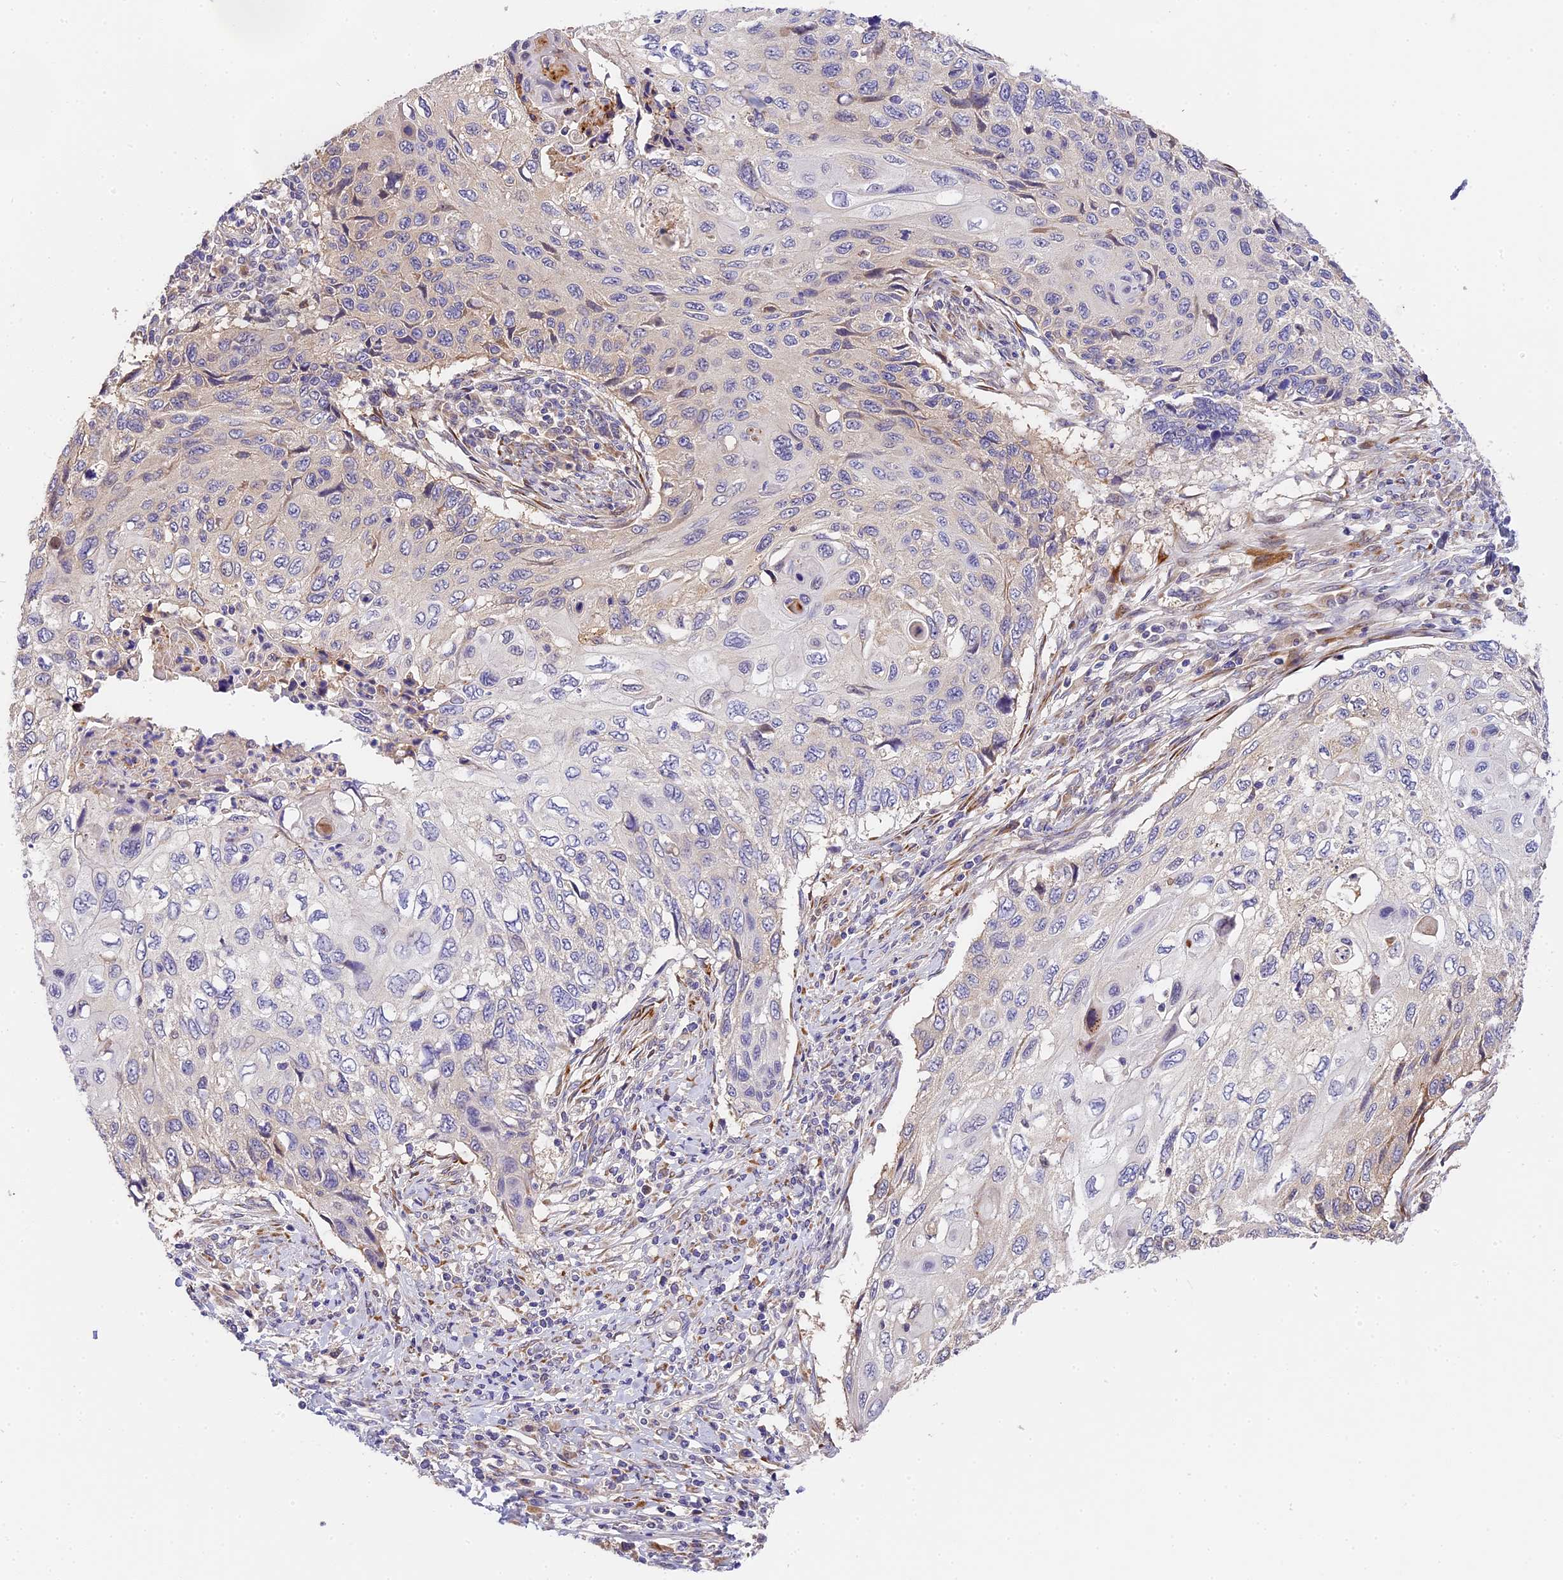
{"staining": {"intensity": "negative", "quantity": "none", "location": "none"}, "tissue": "cervical cancer", "cell_type": "Tumor cells", "image_type": "cancer", "snomed": [{"axis": "morphology", "description": "Squamous cell carcinoma, NOS"}, {"axis": "topography", "description": "Cervix"}], "caption": "This is a histopathology image of immunohistochemistry (IHC) staining of cervical cancer (squamous cell carcinoma), which shows no positivity in tumor cells.", "gene": "BSCL2", "patient": {"sex": "female", "age": 70}}